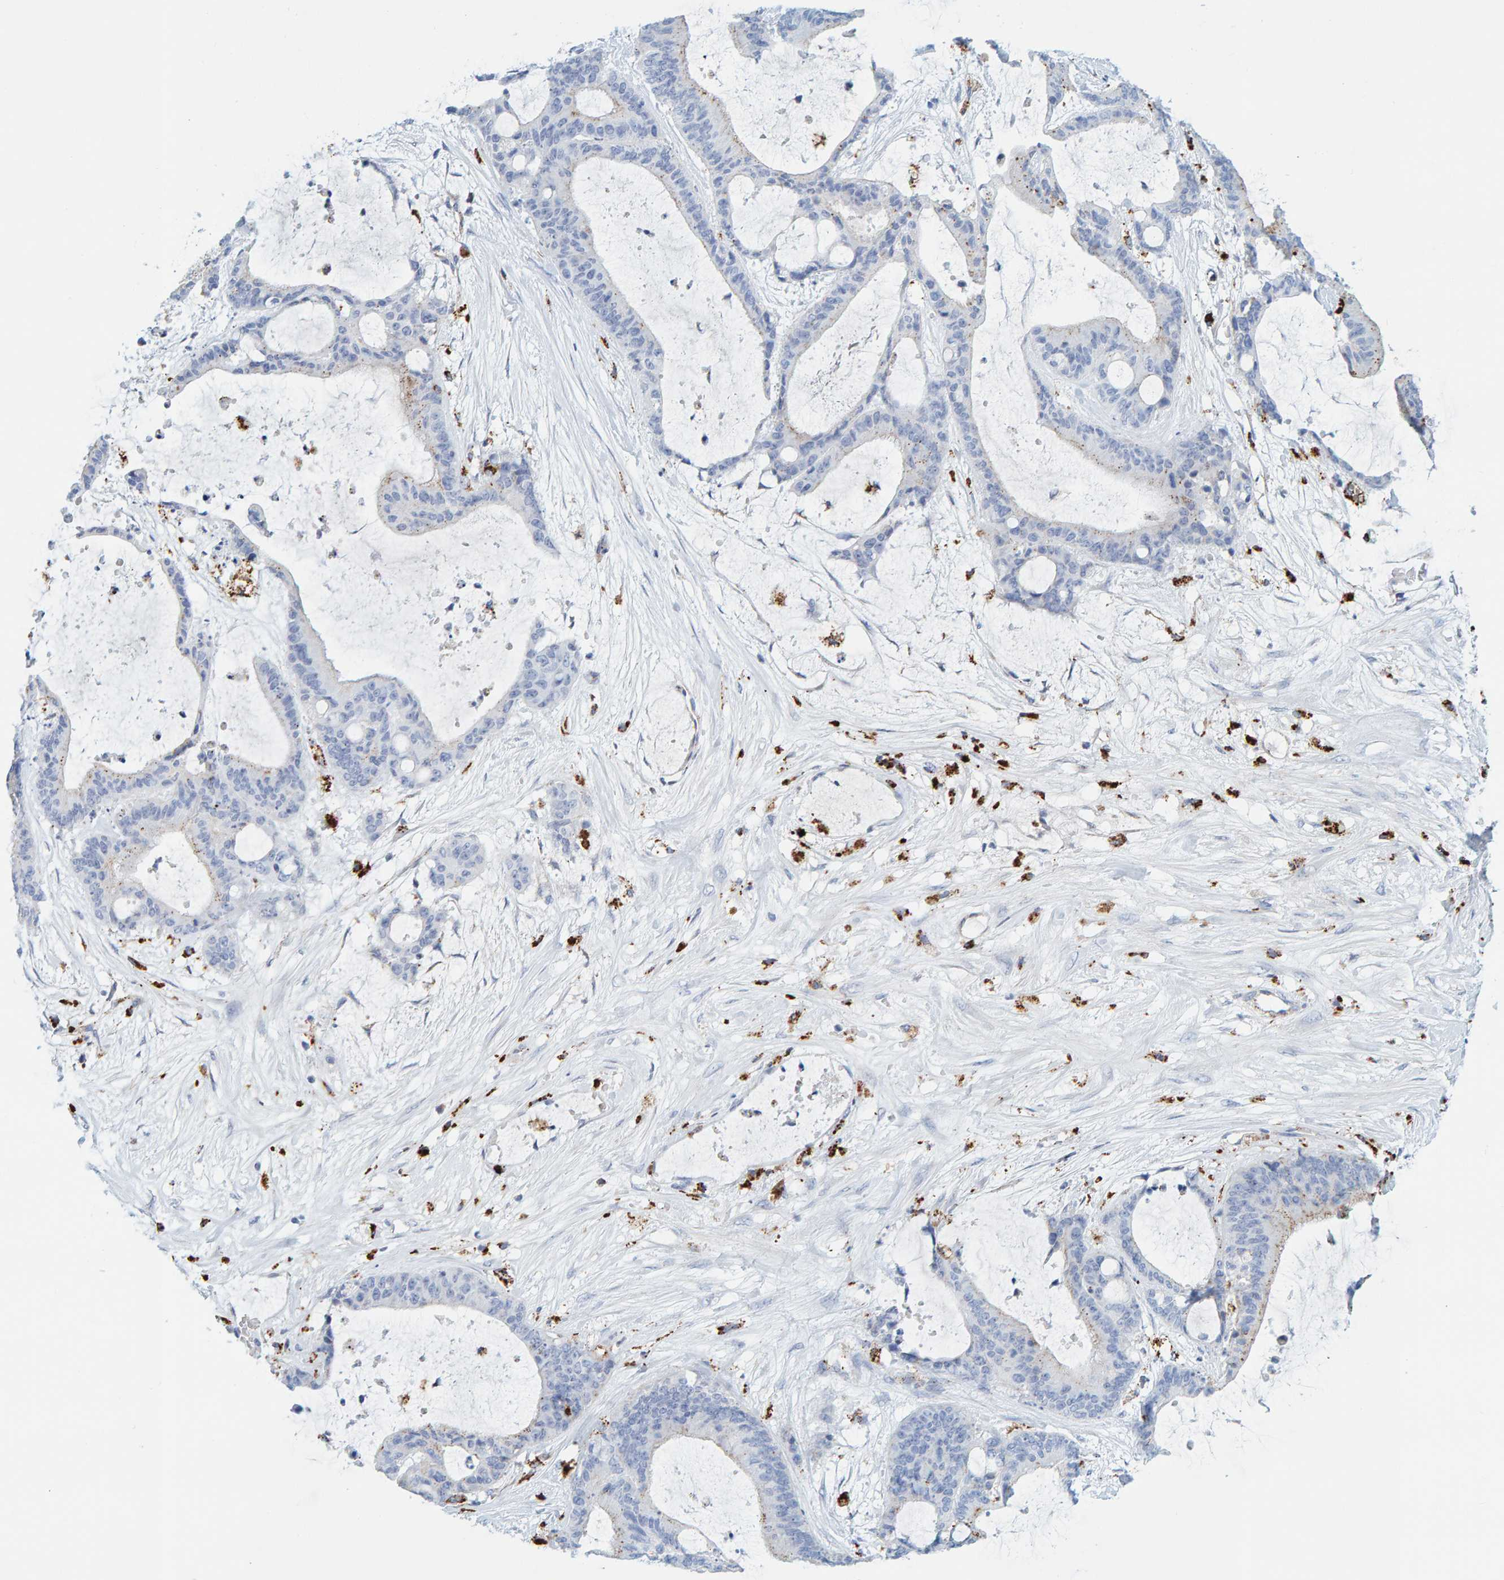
{"staining": {"intensity": "negative", "quantity": "none", "location": "none"}, "tissue": "liver cancer", "cell_type": "Tumor cells", "image_type": "cancer", "snomed": [{"axis": "morphology", "description": "Cholangiocarcinoma"}, {"axis": "topography", "description": "Liver"}], "caption": "This is a micrograph of immunohistochemistry (IHC) staining of liver cancer, which shows no expression in tumor cells.", "gene": "BIN3", "patient": {"sex": "female", "age": 73}}